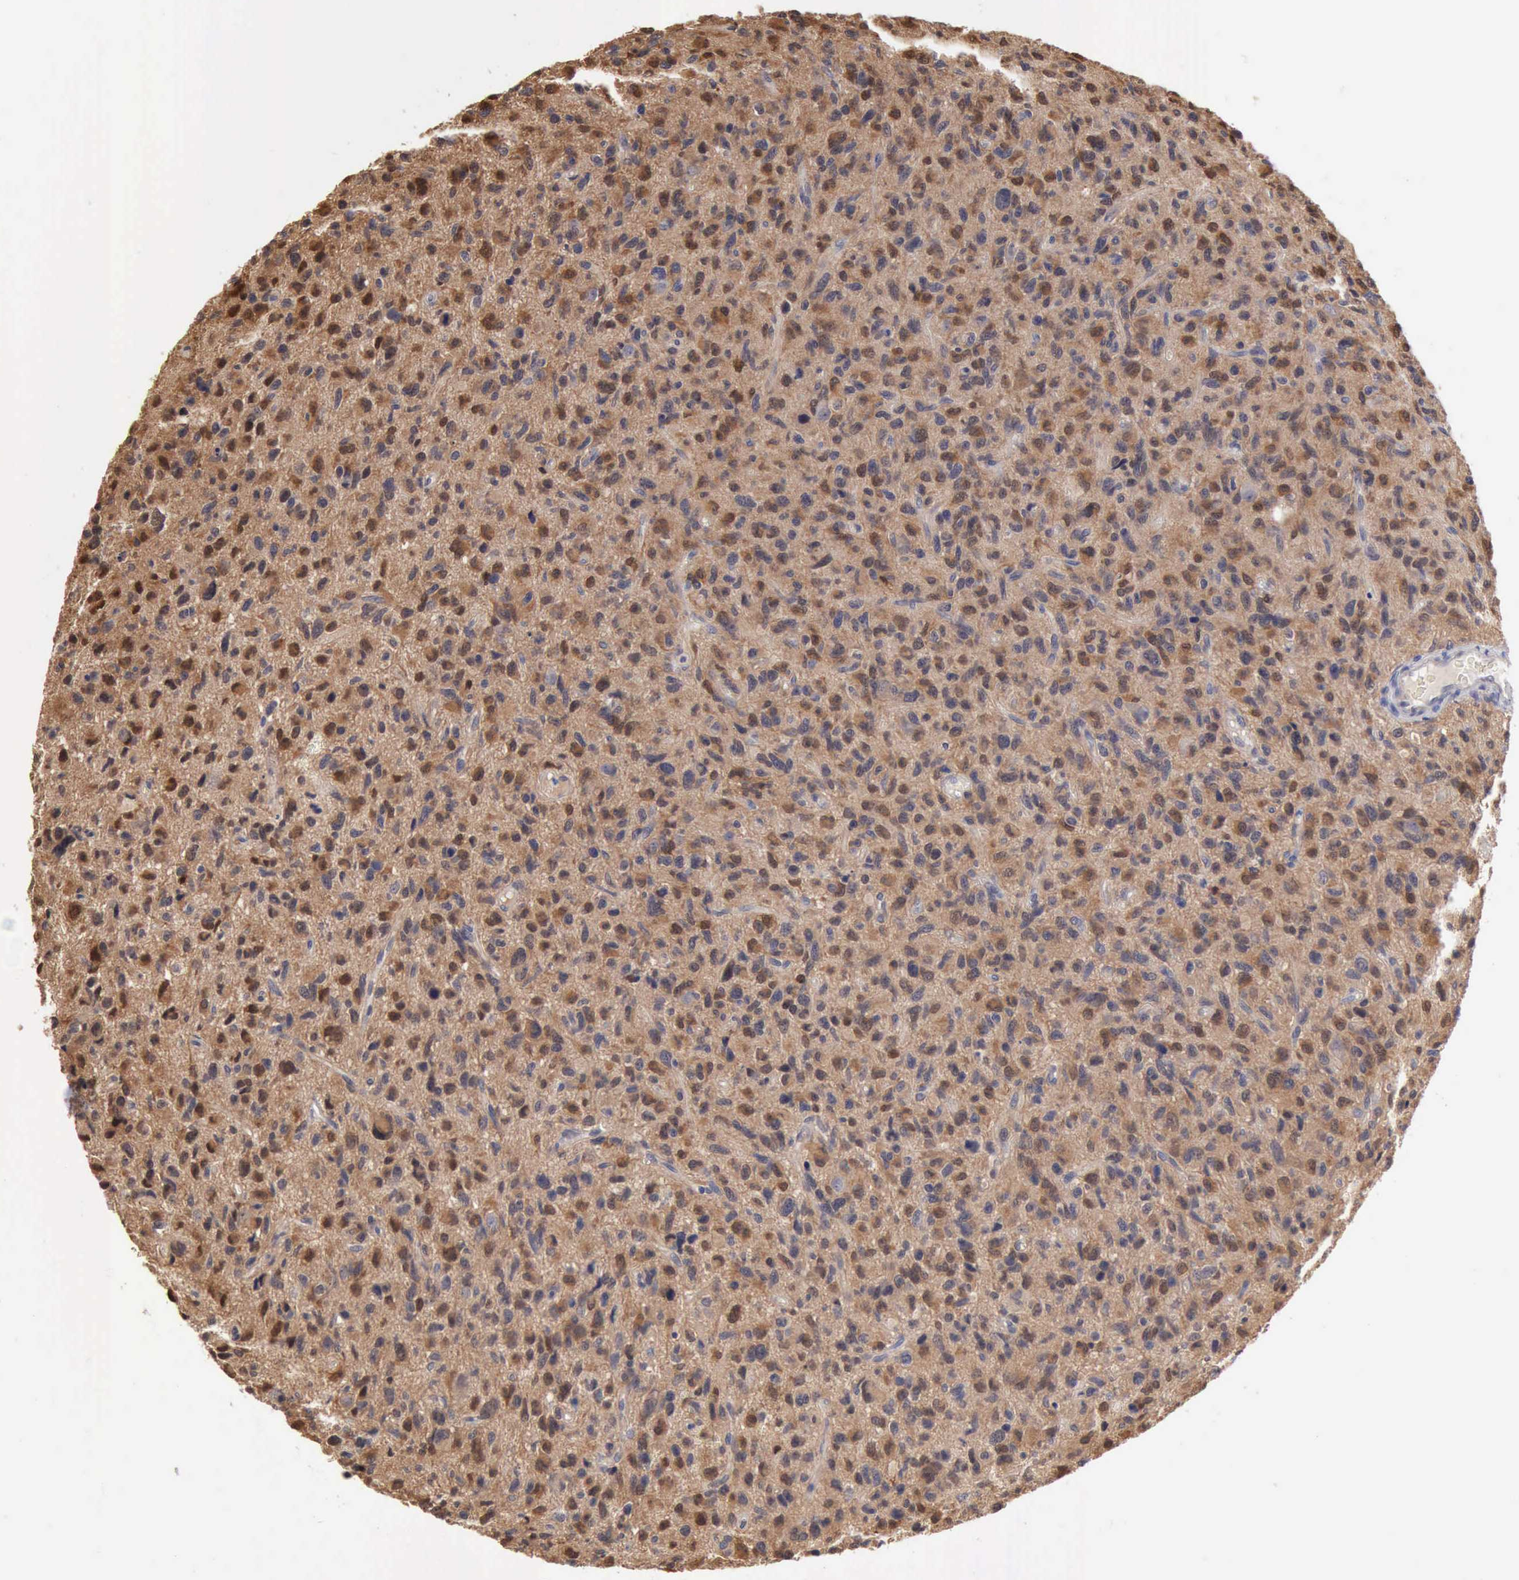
{"staining": {"intensity": "strong", "quantity": ">75%", "location": "cytoplasmic/membranous,nuclear"}, "tissue": "glioma", "cell_type": "Tumor cells", "image_type": "cancer", "snomed": [{"axis": "morphology", "description": "Glioma, malignant, High grade"}, {"axis": "topography", "description": "Brain"}], "caption": "DAB (3,3'-diaminobenzidine) immunohistochemical staining of human glioma shows strong cytoplasmic/membranous and nuclear protein staining in about >75% of tumor cells.", "gene": "PTGR2", "patient": {"sex": "female", "age": 60}}